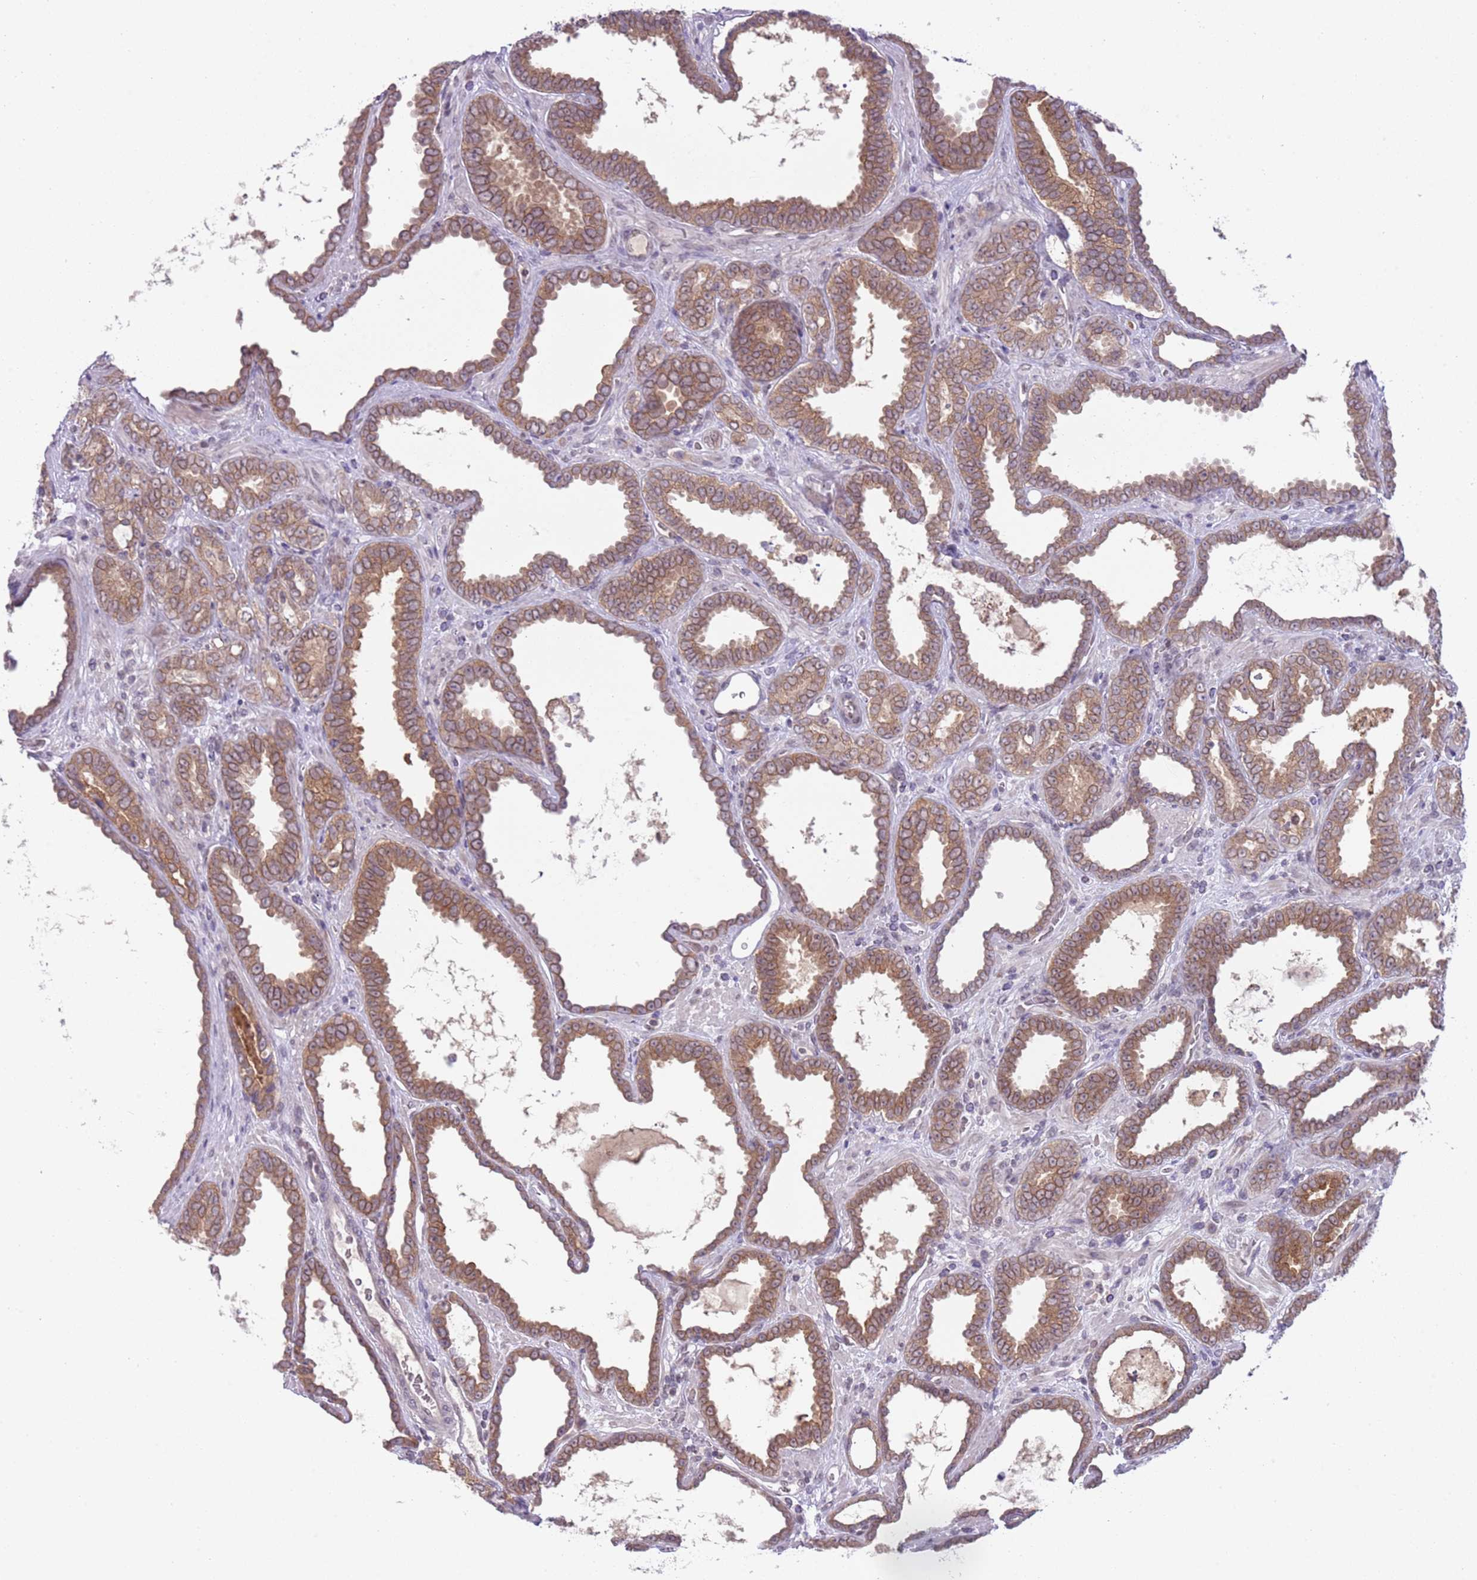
{"staining": {"intensity": "moderate", "quantity": ">75%", "location": "cytoplasmic/membranous"}, "tissue": "prostate cancer", "cell_type": "Tumor cells", "image_type": "cancer", "snomed": [{"axis": "morphology", "description": "Adenocarcinoma, High grade"}, {"axis": "topography", "description": "Prostate"}], "caption": "Protein expression by immunohistochemistry (IHC) exhibits moderate cytoplasmic/membranous staining in about >75% of tumor cells in prostate cancer.", "gene": "TM2D1", "patient": {"sex": "male", "age": 72}}